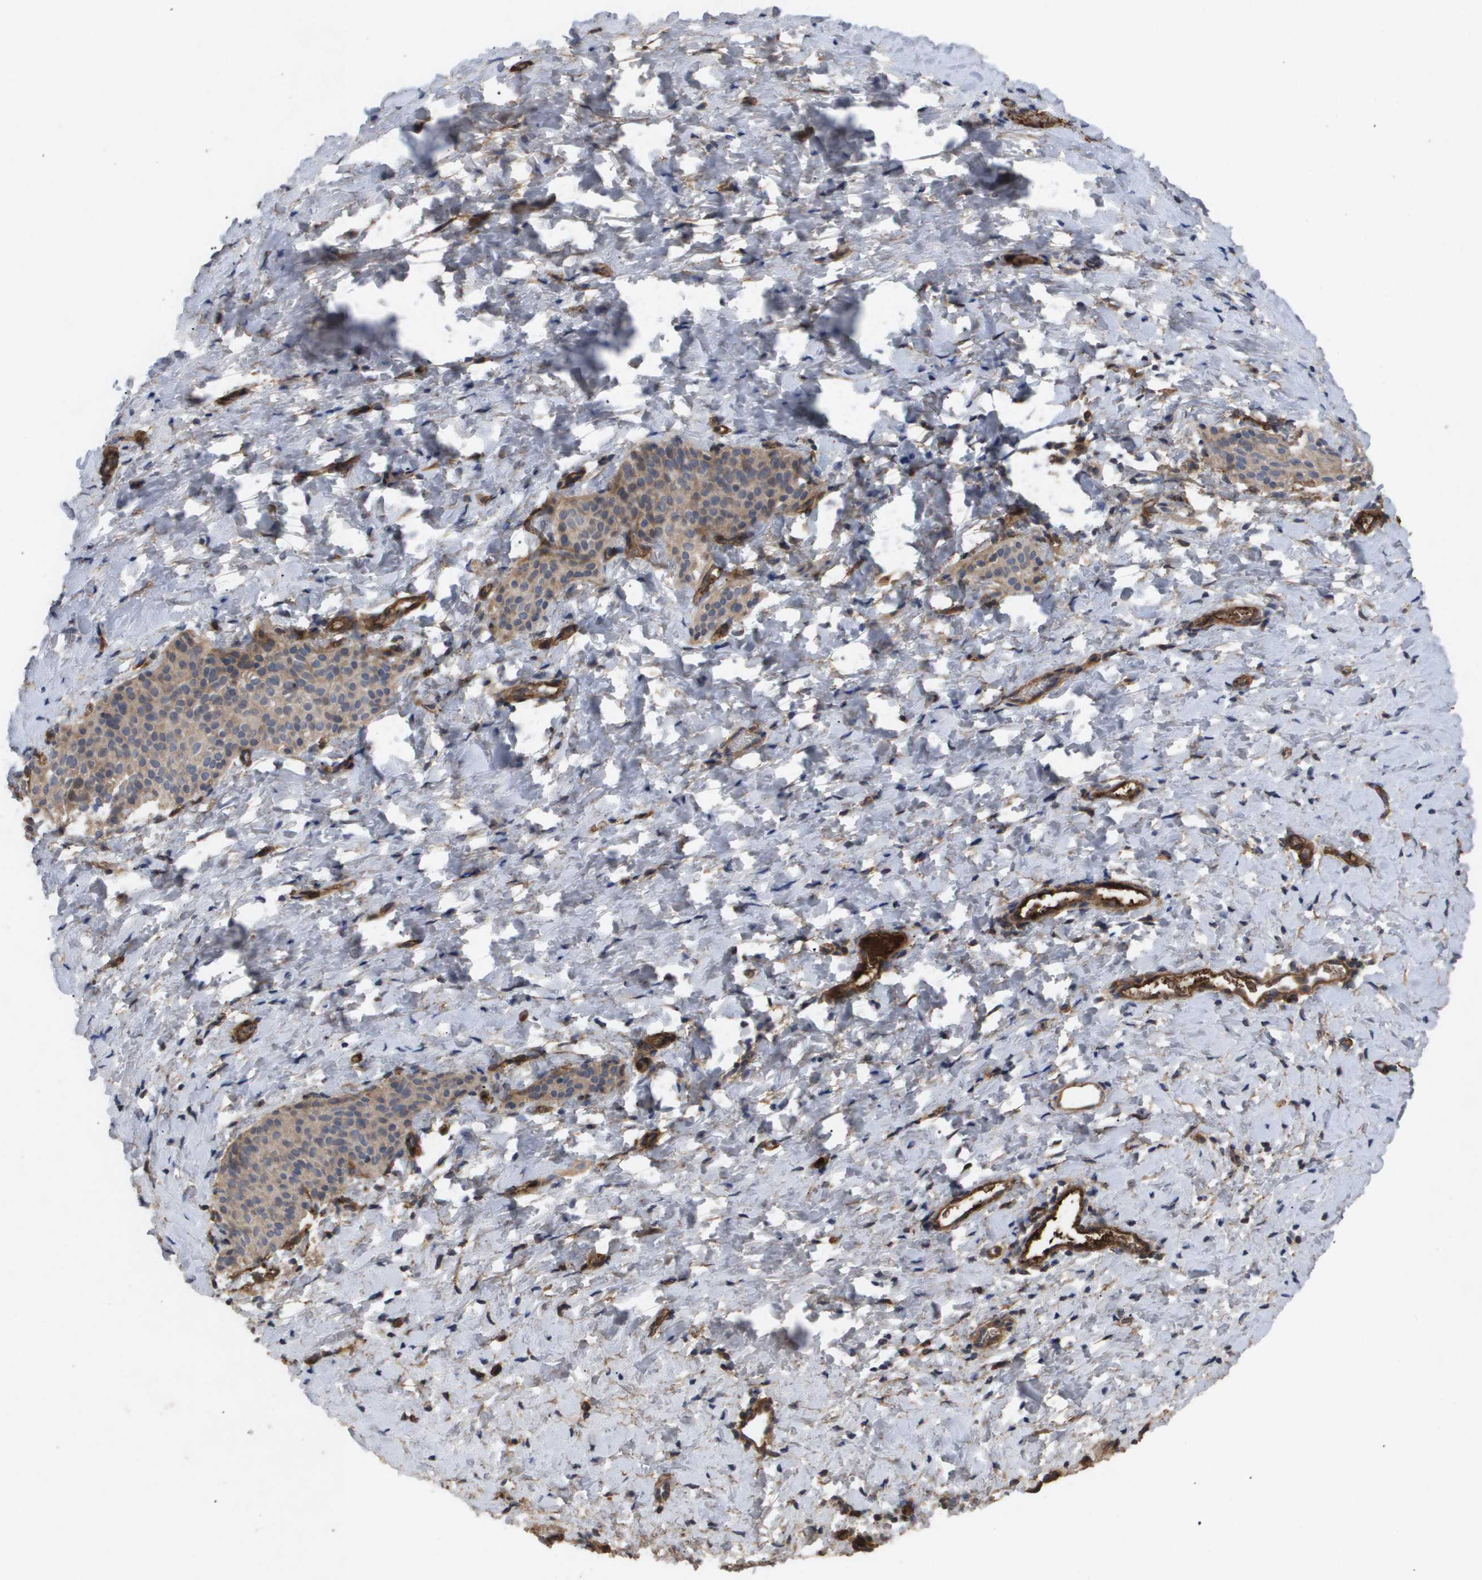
{"staining": {"intensity": "moderate", "quantity": ">75%", "location": "cytoplasmic/membranous"}, "tissue": "smooth muscle", "cell_type": "Smooth muscle cells", "image_type": "normal", "snomed": [{"axis": "morphology", "description": "Normal tissue, NOS"}, {"axis": "topography", "description": "Smooth muscle"}], "caption": "Protein staining displays moderate cytoplasmic/membranous staining in about >75% of smooth muscle cells in normal smooth muscle. The staining was performed using DAB (3,3'-diaminobenzidine), with brown indicating positive protein expression. Nuclei are stained blue with hematoxylin.", "gene": "TNS1", "patient": {"sex": "male", "age": 16}}